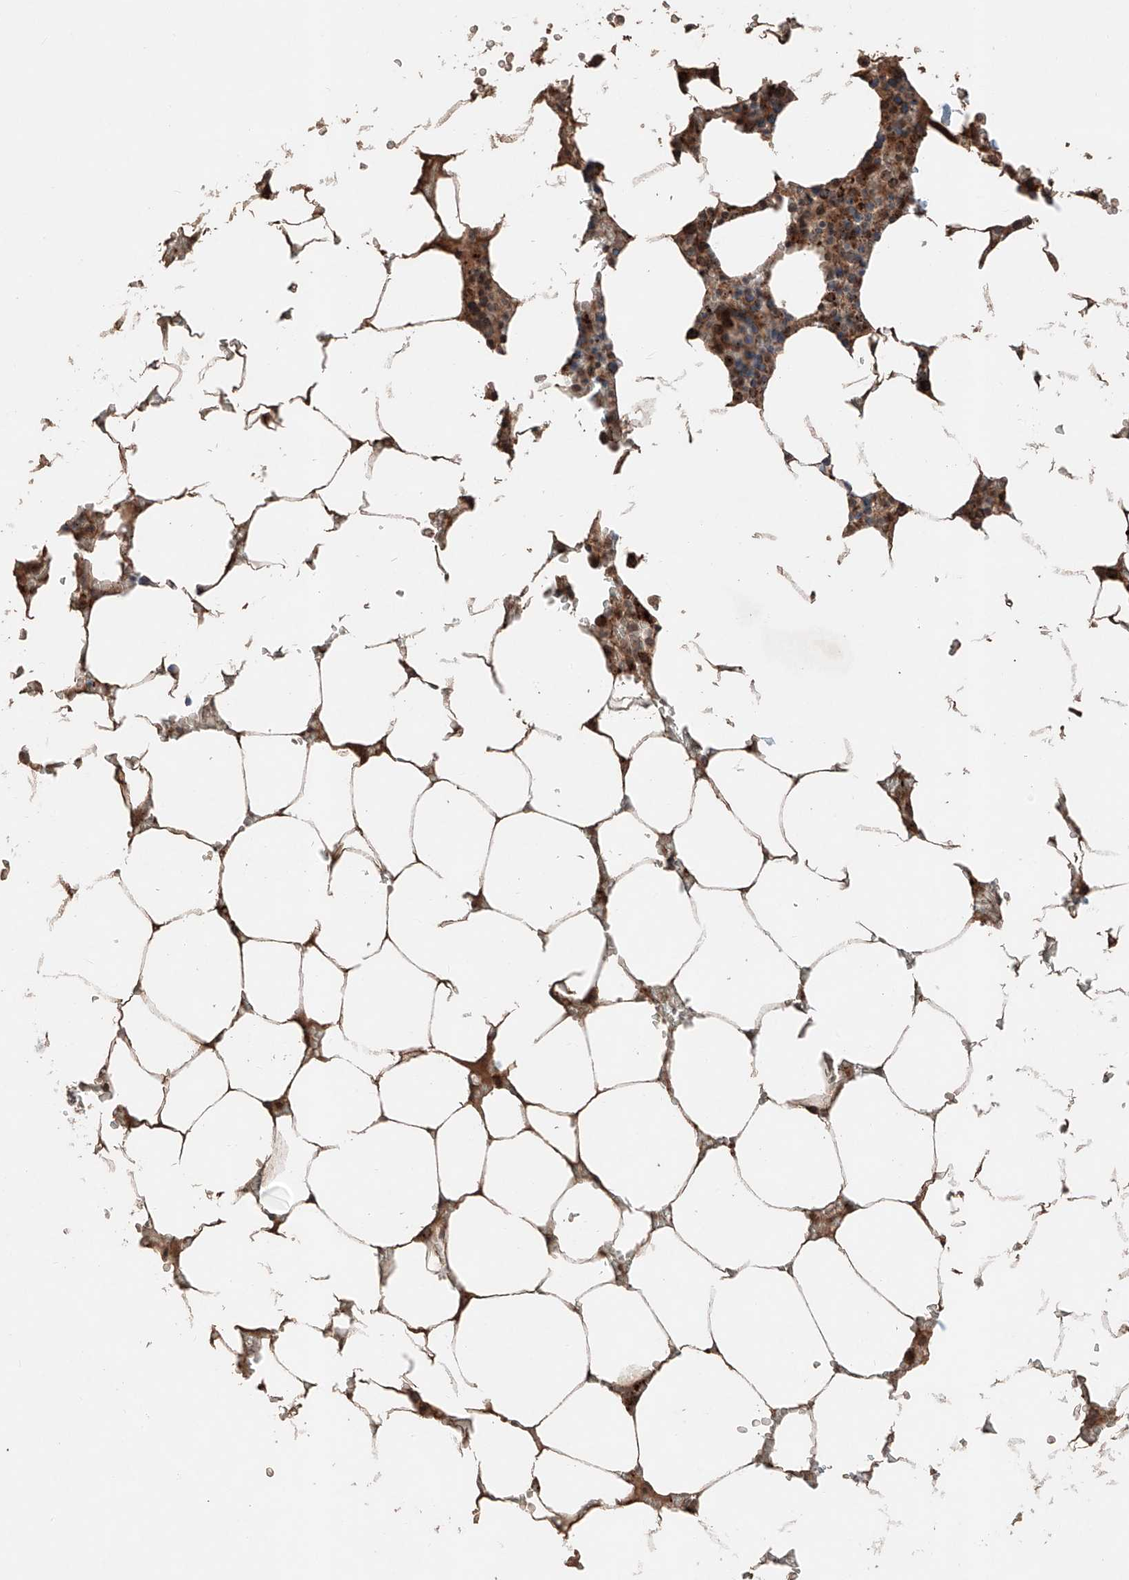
{"staining": {"intensity": "strong", "quantity": "25%-75%", "location": "cytoplasmic/membranous"}, "tissue": "bone marrow", "cell_type": "Hematopoietic cells", "image_type": "normal", "snomed": [{"axis": "morphology", "description": "Normal tissue, NOS"}, {"axis": "topography", "description": "Bone marrow"}], "caption": "Protein analysis of benign bone marrow reveals strong cytoplasmic/membranous staining in about 25%-75% of hematopoietic cells.", "gene": "ZSCAN29", "patient": {"sex": "male", "age": 70}}